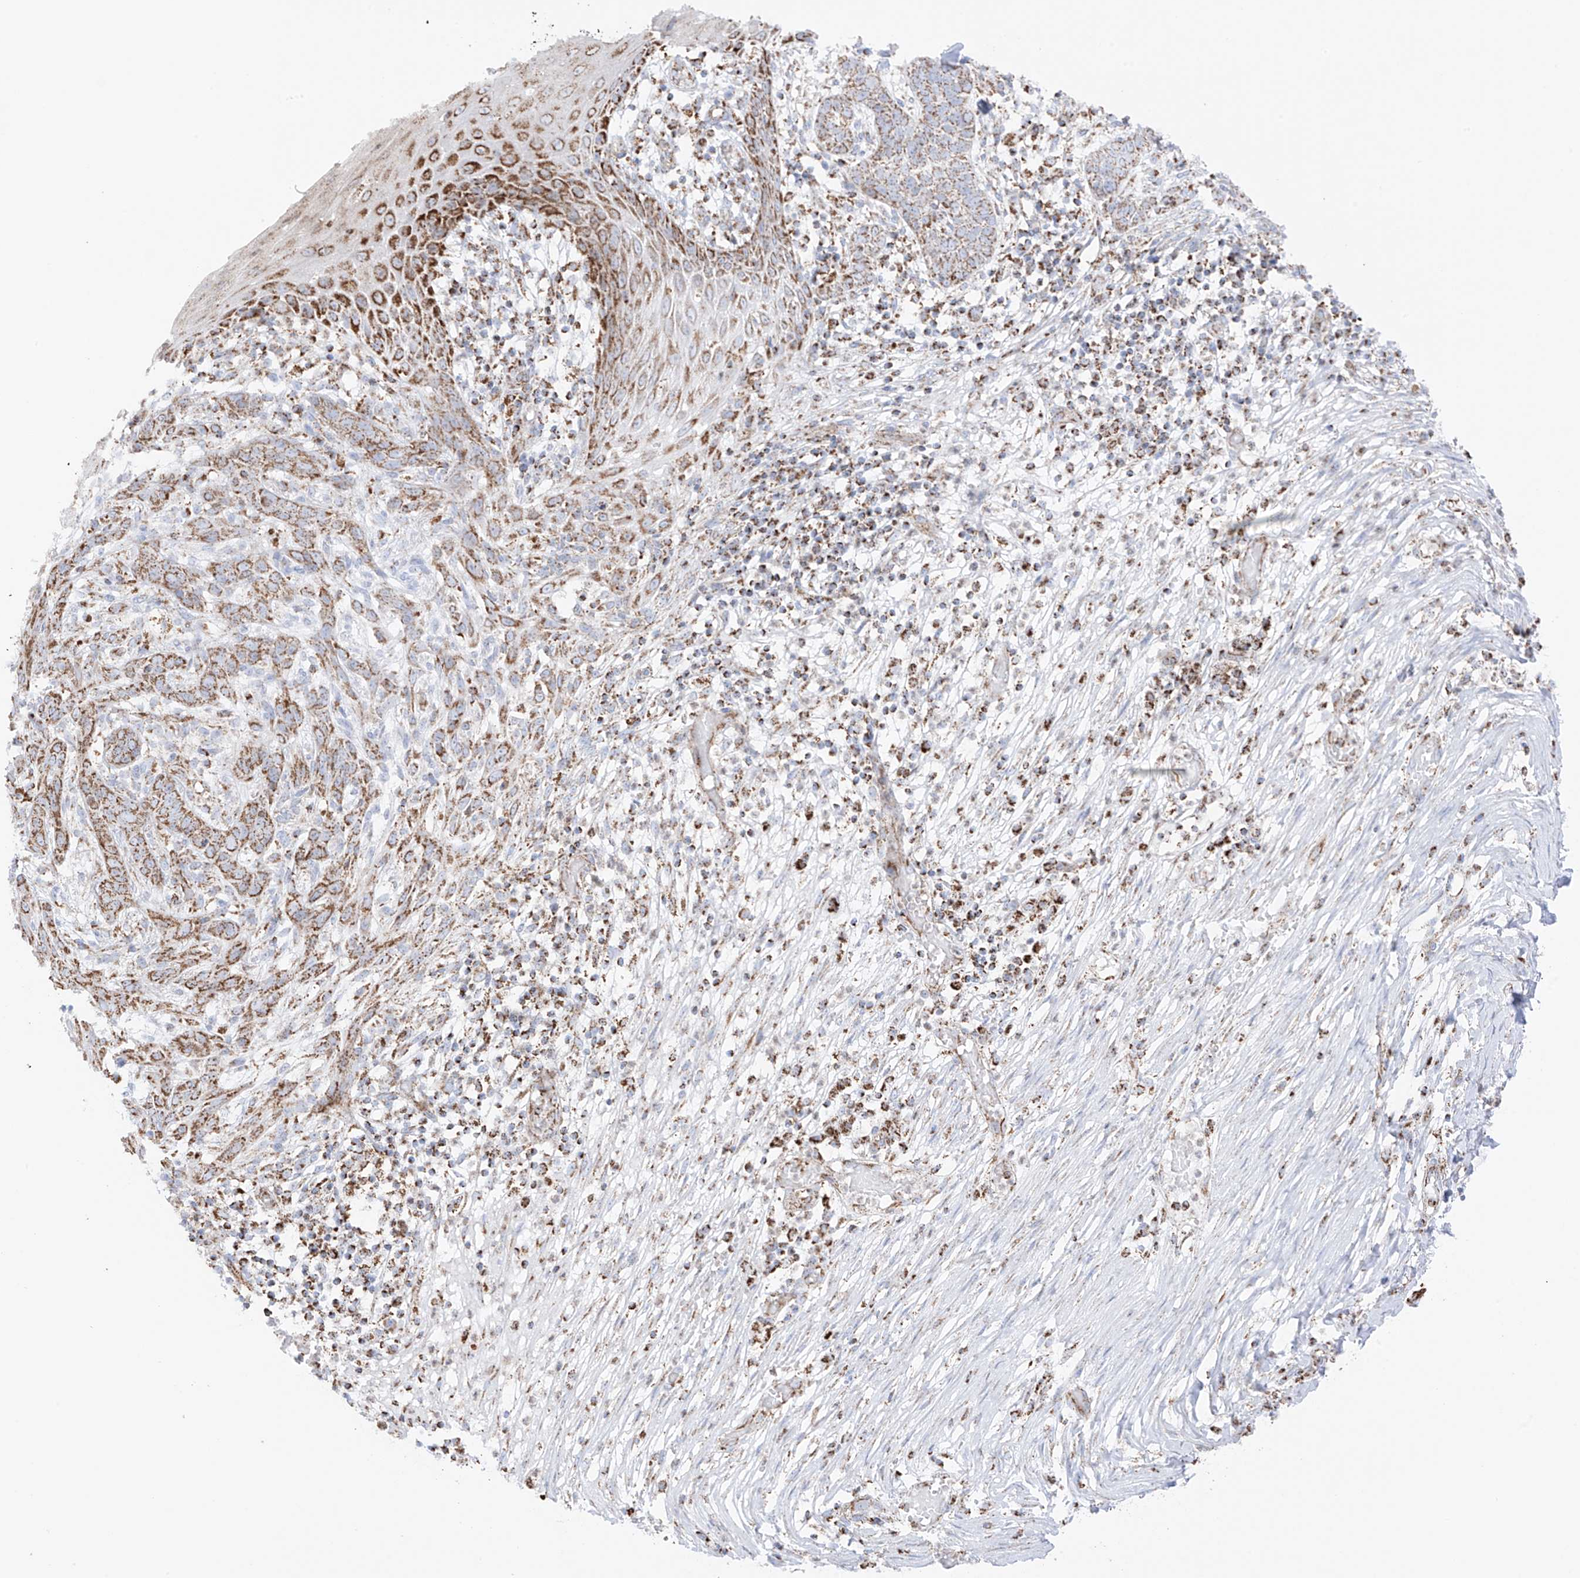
{"staining": {"intensity": "moderate", "quantity": ">75%", "location": "cytoplasmic/membranous"}, "tissue": "skin cancer", "cell_type": "Tumor cells", "image_type": "cancer", "snomed": [{"axis": "morphology", "description": "Normal tissue, NOS"}, {"axis": "morphology", "description": "Basal cell carcinoma"}, {"axis": "topography", "description": "Skin"}], "caption": "A brown stain labels moderate cytoplasmic/membranous staining of a protein in basal cell carcinoma (skin) tumor cells. (IHC, brightfield microscopy, high magnification).", "gene": "XKR3", "patient": {"sex": "male", "age": 64}}